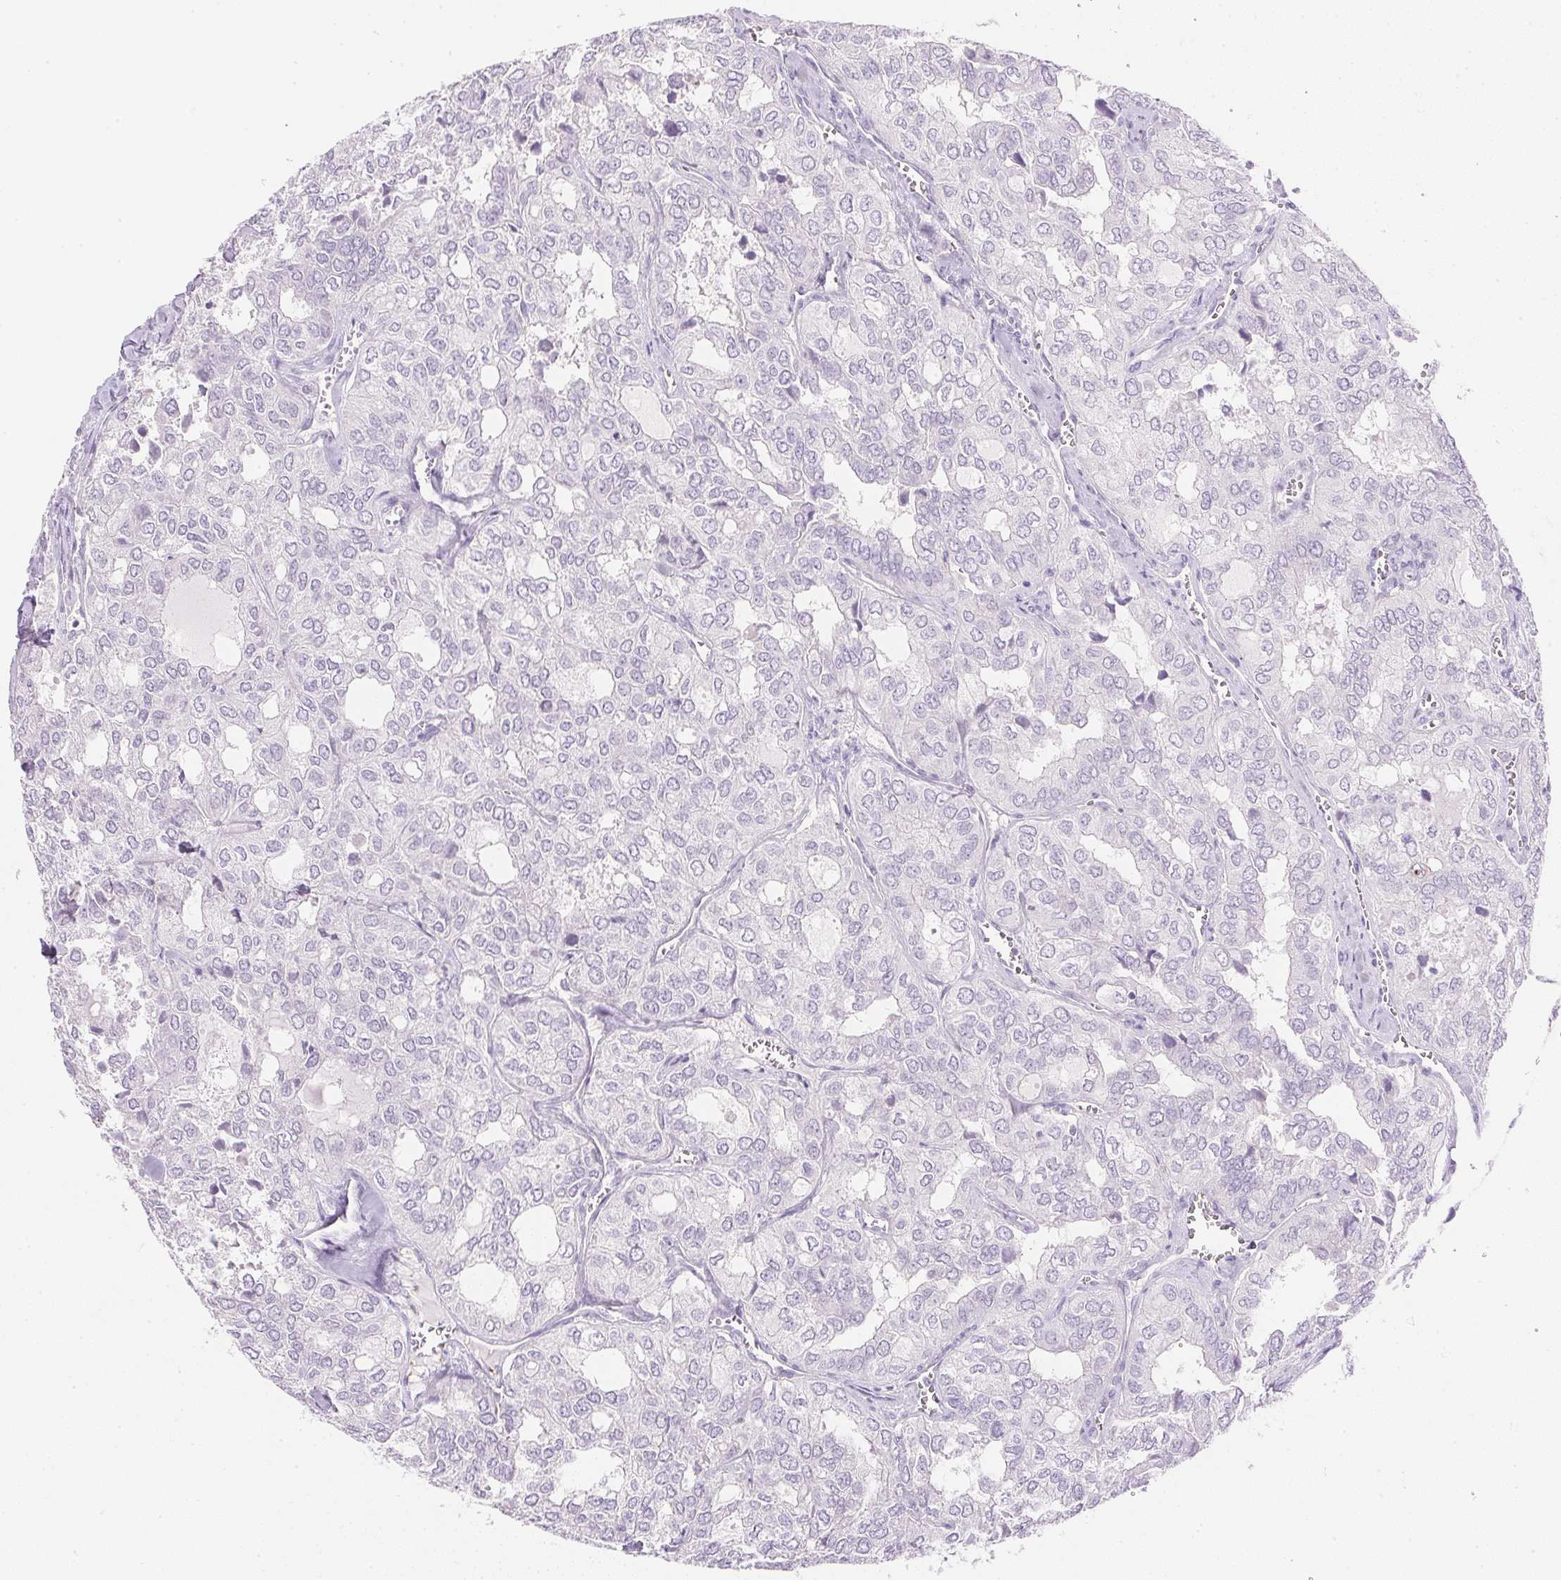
{"staining": {"intensity": "negative", "quantity": "none", "location": "none"}, "tissue": "thyroid cancer", "cell_type": "Tumor cells", "image_type": "cancer", "snomed": [{"axis": "morphology", "description": "Follicular adenoma carcinoma, NOS"}, {"axis": "topography", "description": "Thyroid gland"}], "caption": "Thyroid cancer (follicular adenoma carcinoma) stained for a protein using IHC reveals no staining tumor cells.", "gene": "KCNE2", "patient": {"sex": "male", "age": 75}}